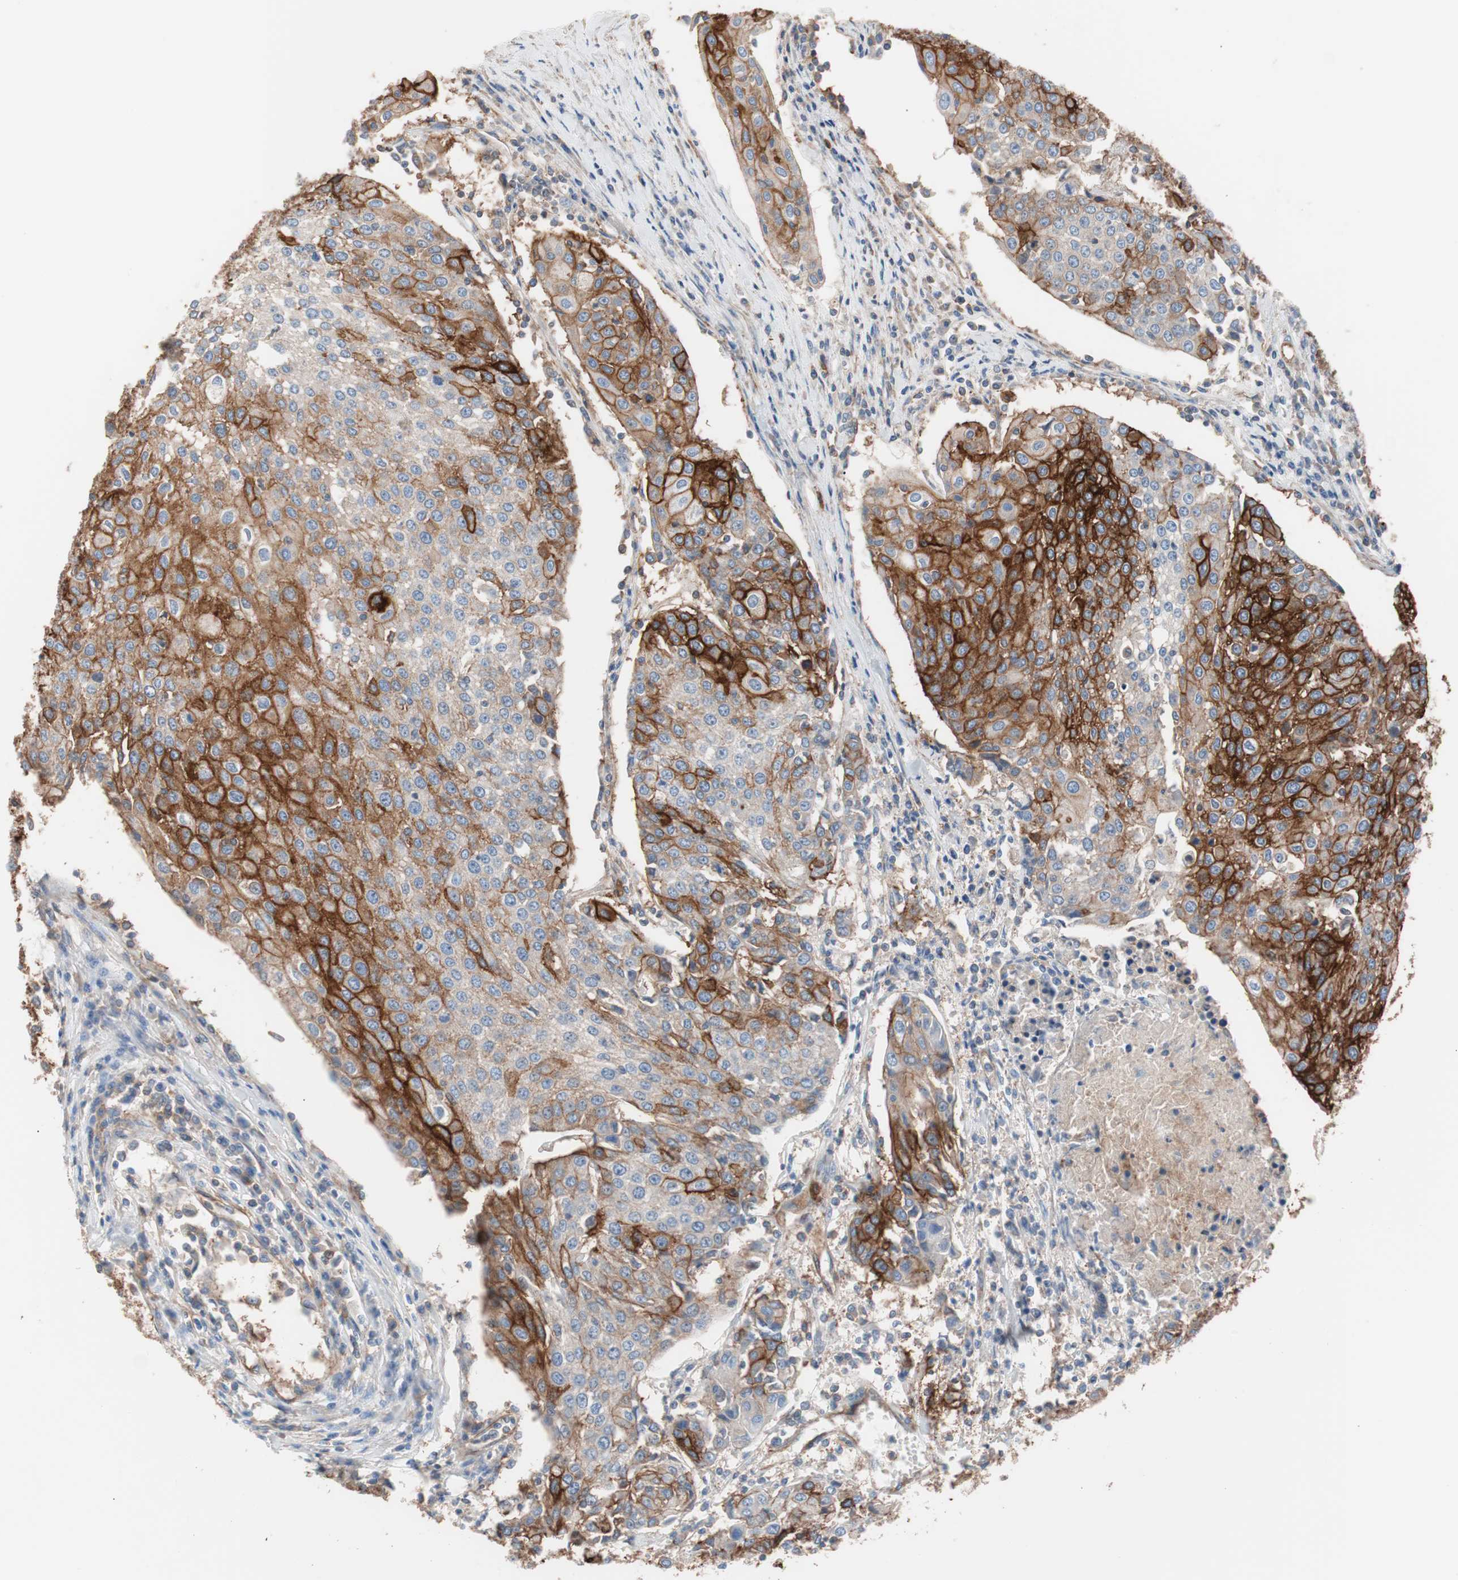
{"staining": {"intensity": "strong", "quantity": "25%-75%", "location": "cytoplasmic/membranous"}, "tissue": "urothelial cancer", "cell_type": "Tumor cells", "image_type": "cancer", "snomed": [{"axis": "morphology", "description": "Urothelial carcinoma, High grade"}, {"axis": "topography", "description": "Urinary bladder"}], "caption": "Tumor cells demonstrate high levels of strong cytoplasmic/membranous positivity in about 25%-75% of cells in high-grade urothelial carcinoma. Nuclei are stained in blue.", "gene": "GPR160", "patient": {"sex": "female", "age": 85}}